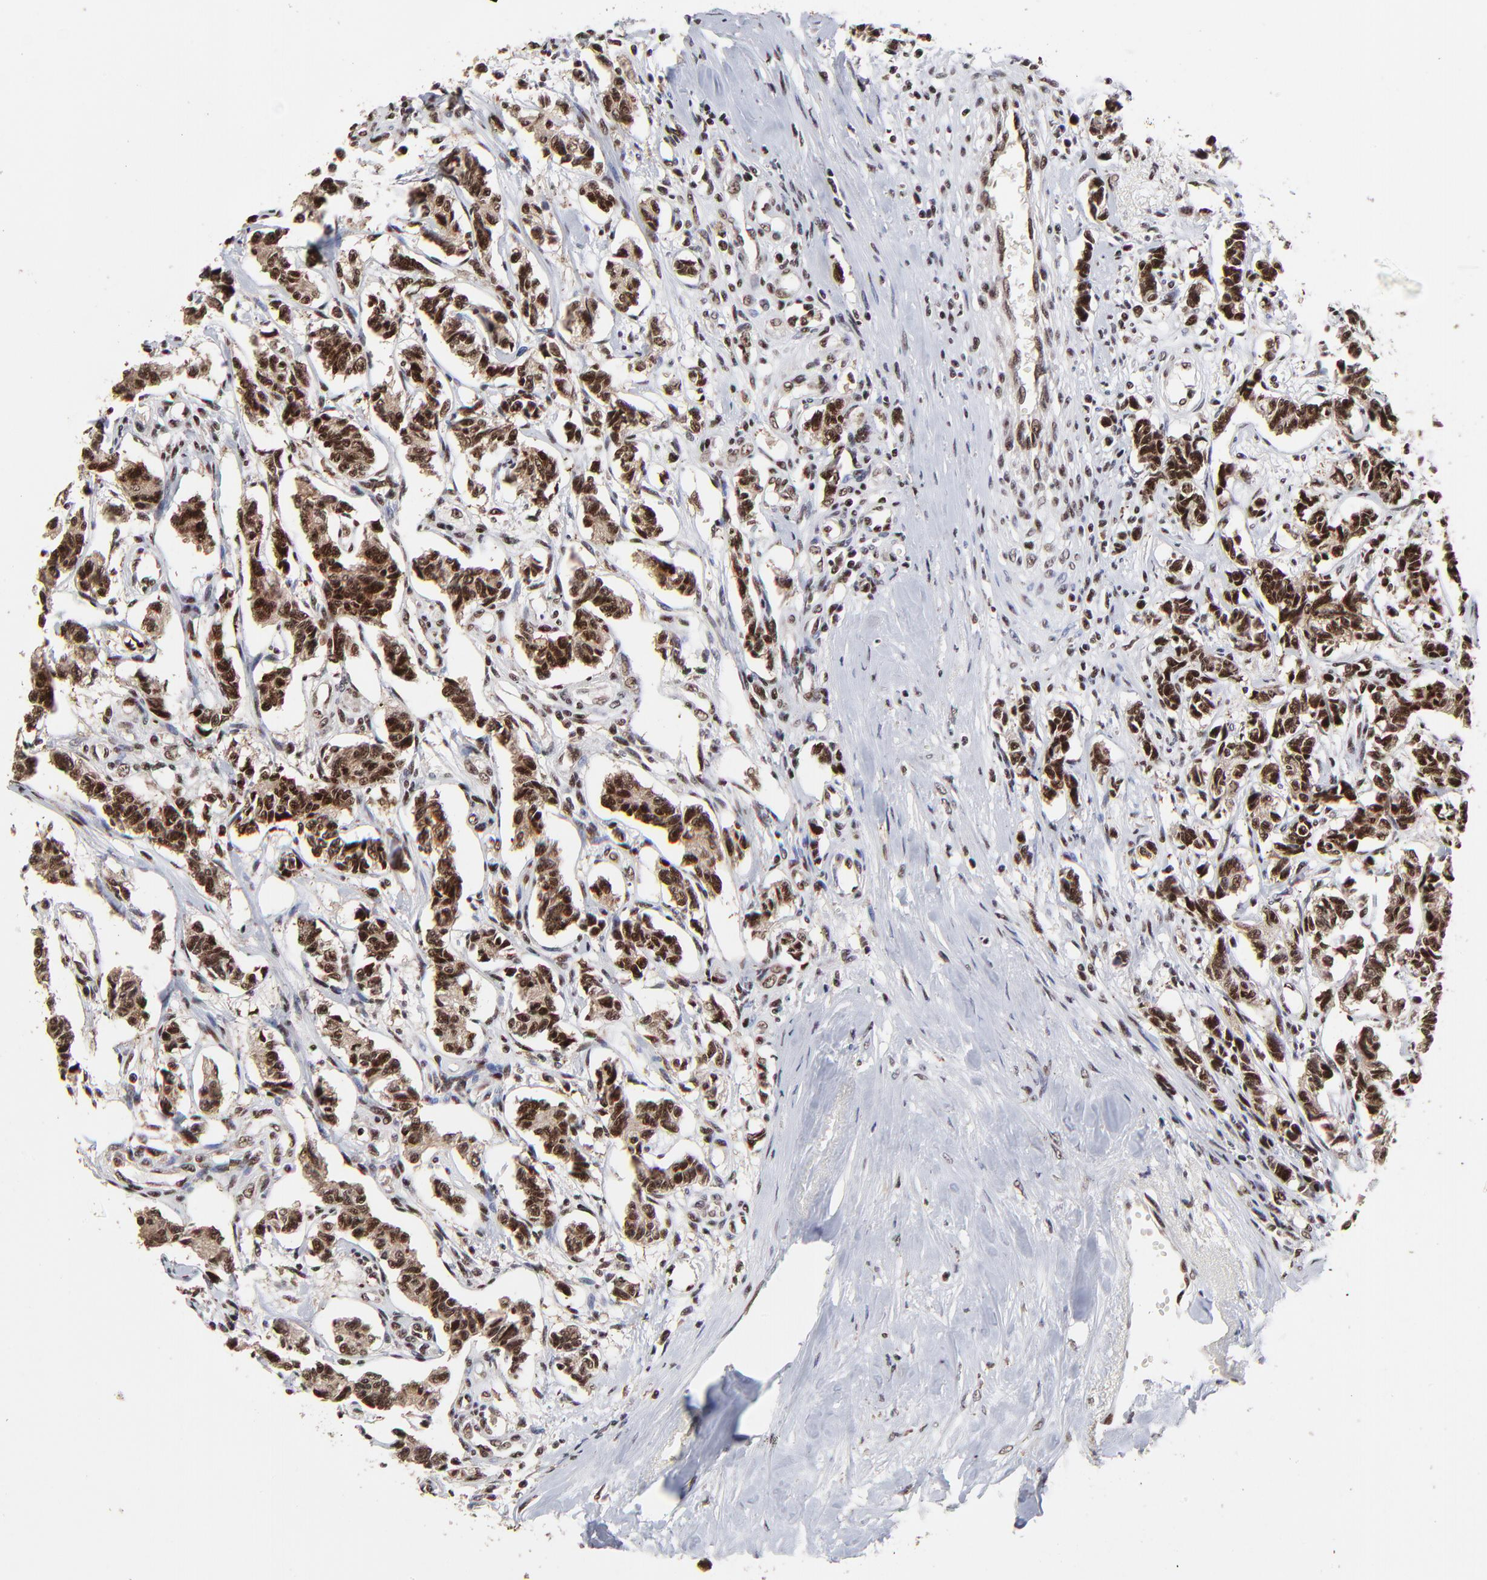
{"staining": {"intensity": "moderate", "quantity": ">75%", "location": "cytoplasmic/membranous,nuclear"}, "tissue": "renal cancer", "cell_type": "Tumor cells", "image_type": "cancer", "snomed": [{"axis": "morphology", "description": "Carcinoid, malignant, NOS"}, {"axis": "topography", "description": "Kidney"}], "caption": "Immunohistochemical staining of malignant carcinoid (renal) shows moderate cytoplasmic/membranous and nuclear protein positivity in approximately >75% of tumor cells.", "gene": "RBM22", "patient": {"sex": "female", "age": 41}}